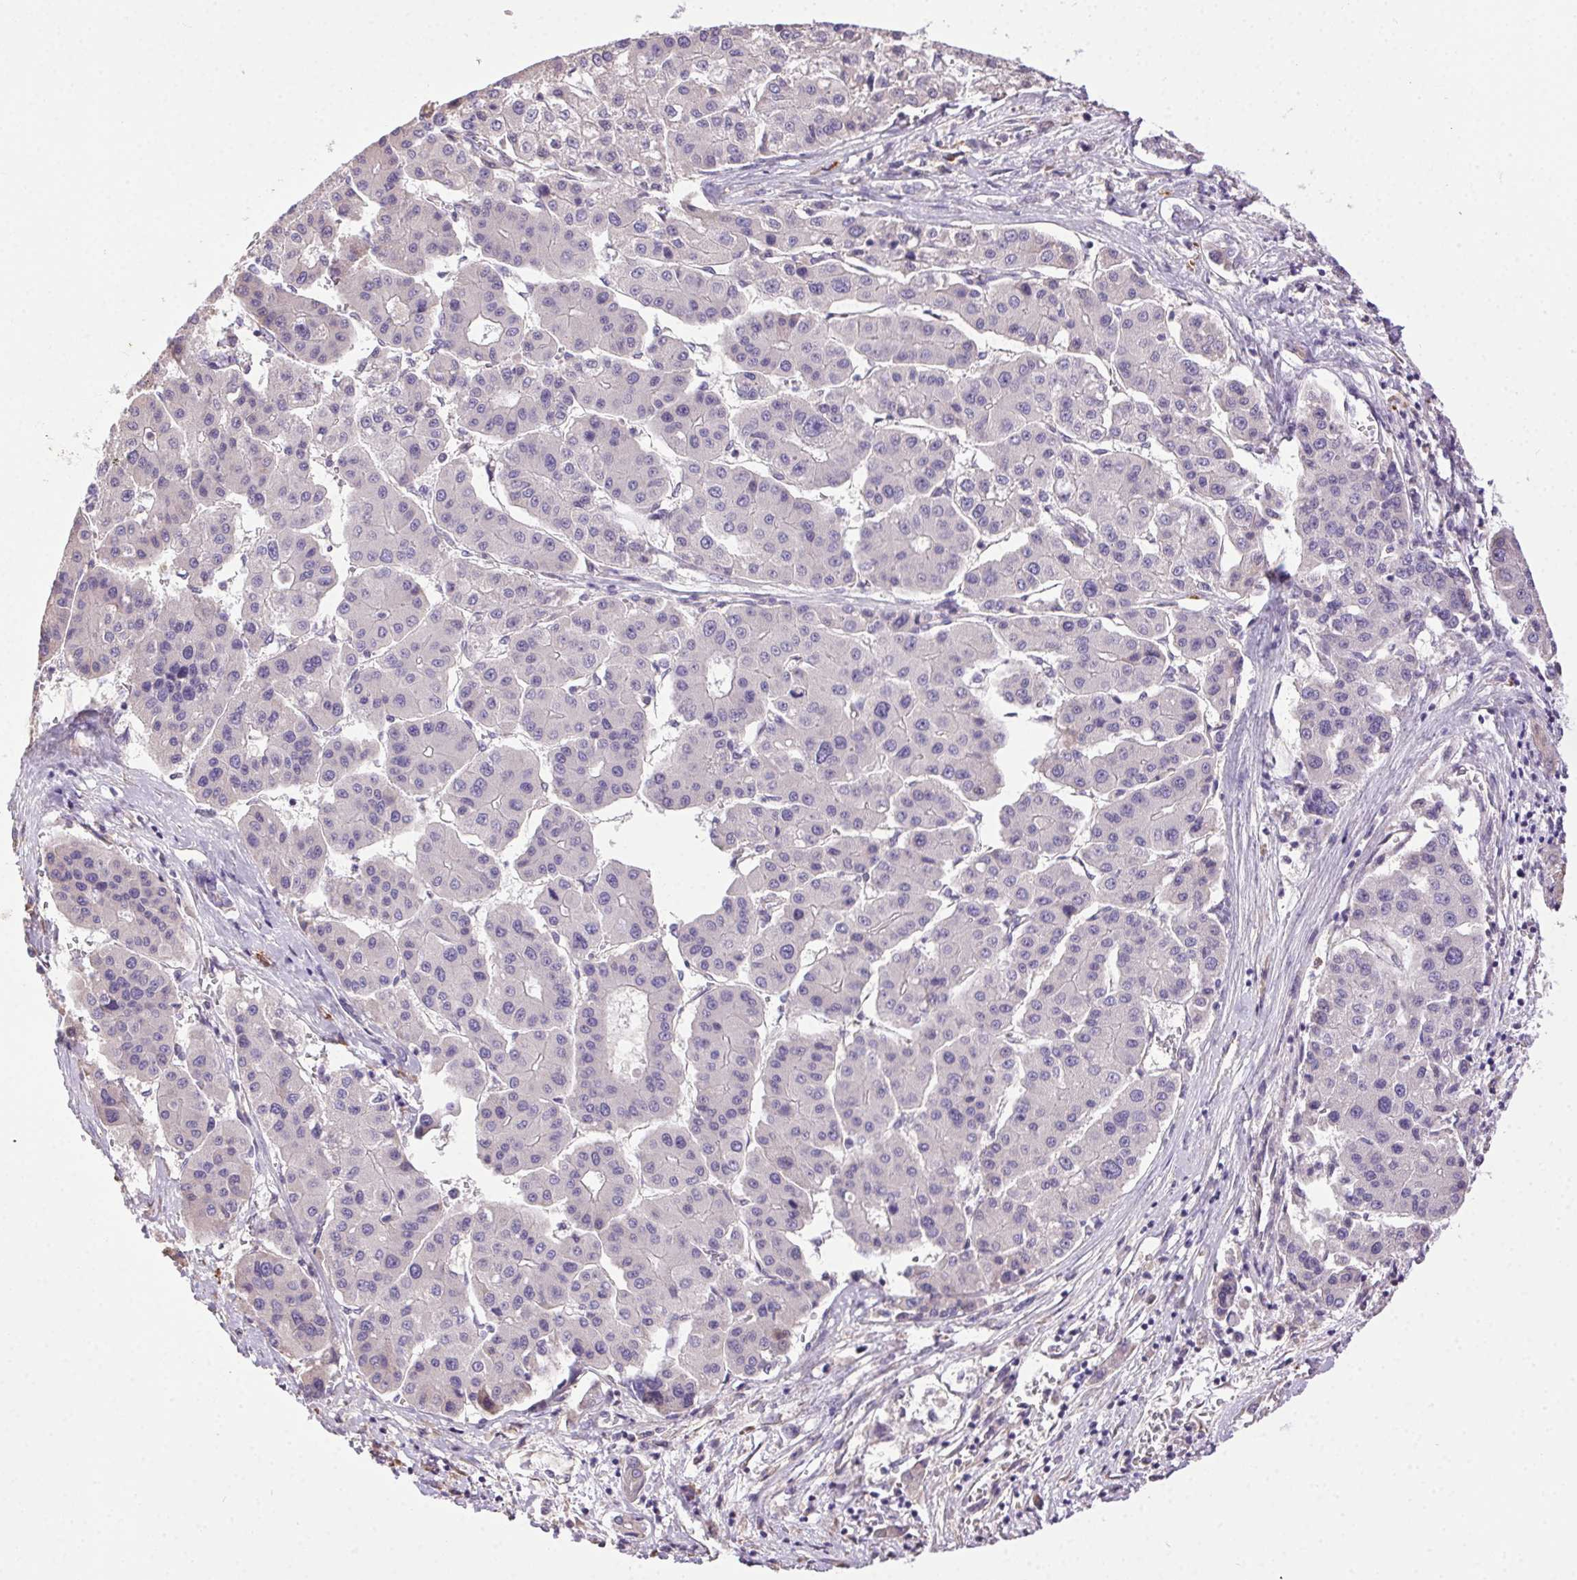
{"staining": {"intensity": "negative", "quantity": "none", "location": "none"}, "tissue": "liver cancer", "cell_type": "Tumor cells", "image_type": "cancer", "snomed": [{"axis": "morphology", "description": "Carcinoma, Hepatocellular, NOS"}, {"axis": "topography", "description": "Liver"}], "caption": "Liver cancer was stained to show a protein in brown. There is no significant staining in tumor cells.", "gene": "SNX31", "patient": {"sex": "male", "age": 73}}